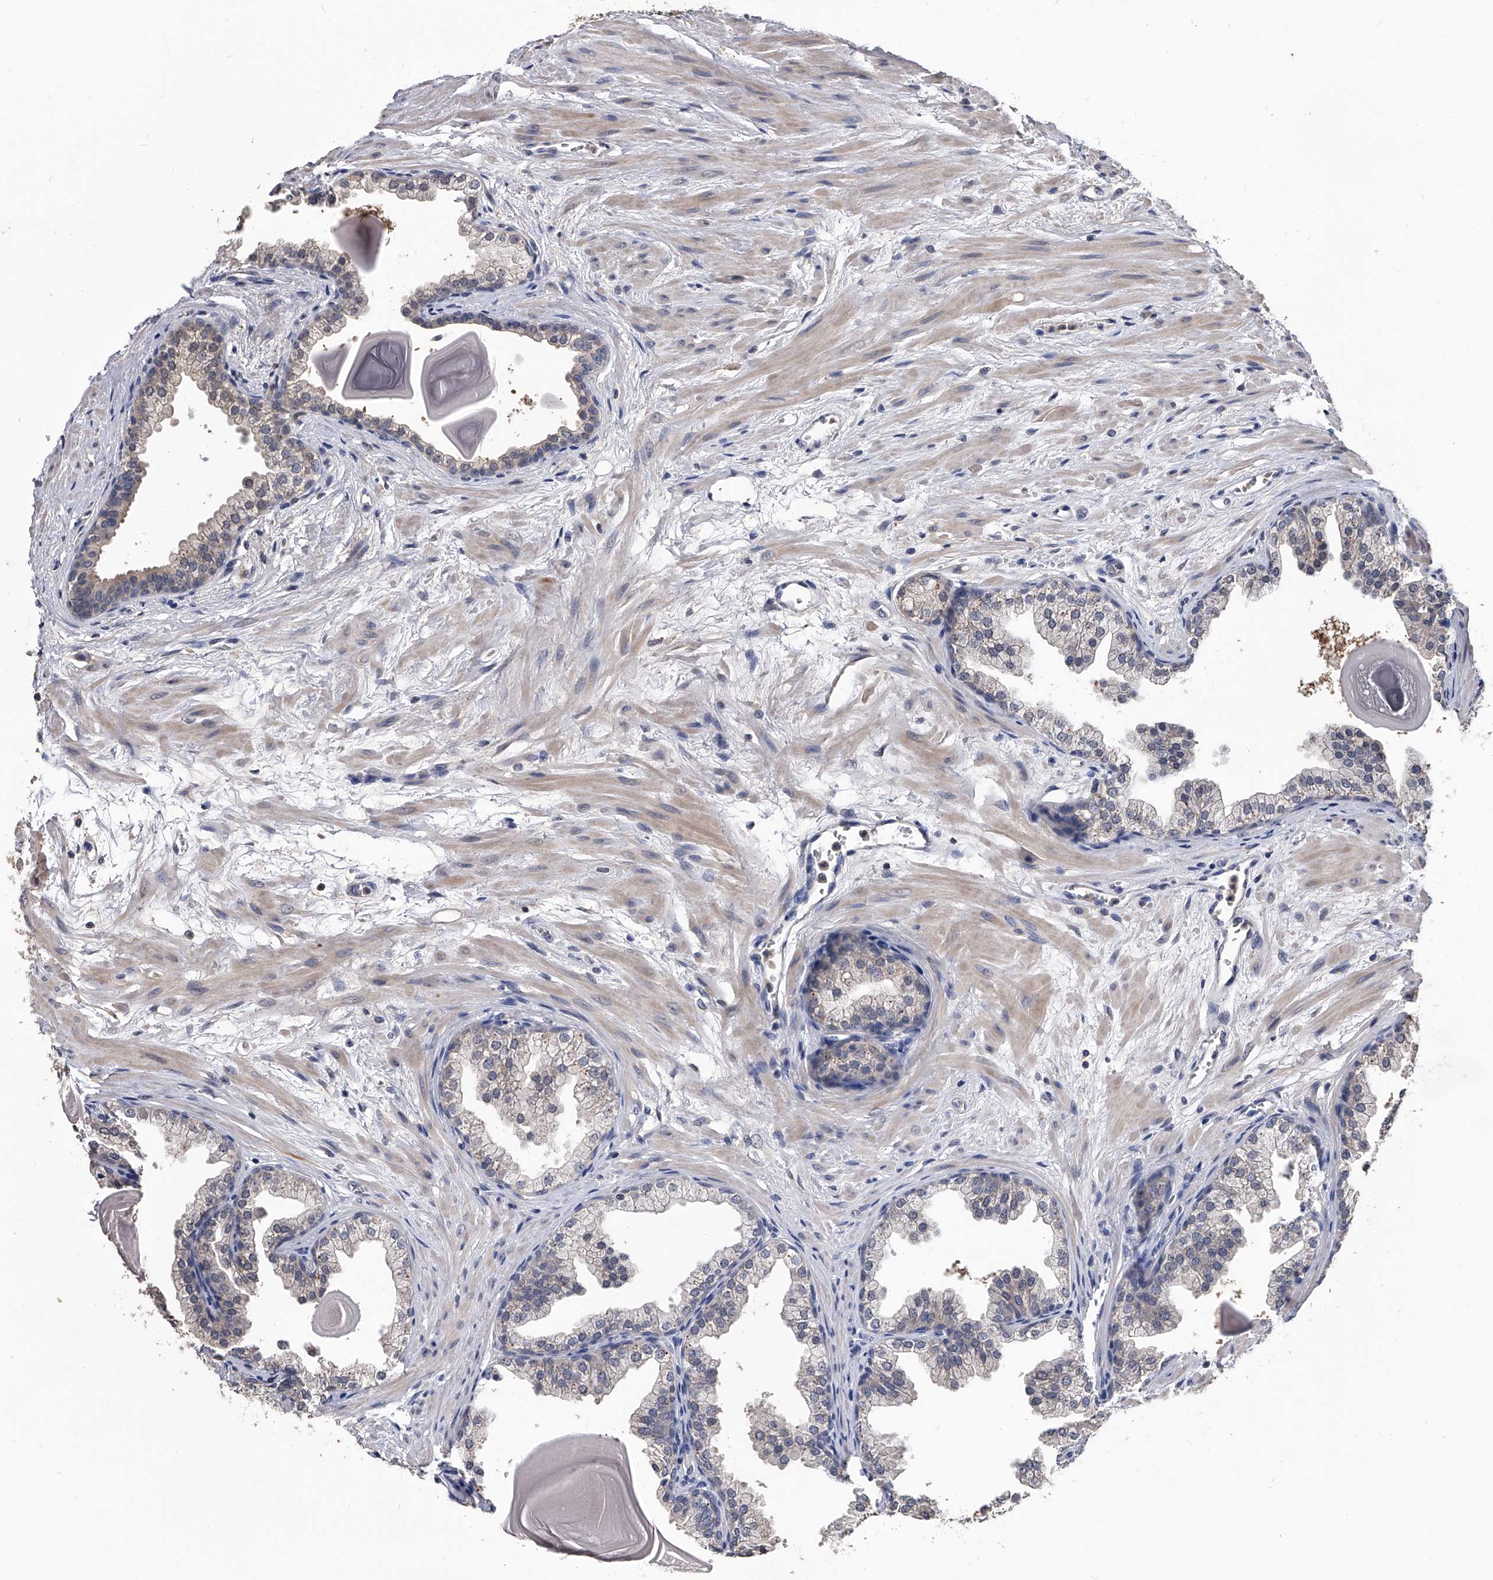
{"staining": {"intensity": "weak", "quantity": "<25%", "location": "cytoplasmic/membranous"}, "tissue": "prostate", "cell_type": "Glandular cells", "image_type": "normal", "snomed": [{"axis": "morphology", "description": "Normal tissue, NOS"}, {"axis": "topography", "description": "Prostate"}], "caption": "Micrograph shows no protein positivity in glandular cells of unremarkable prostate.", "gene": "EFCAB7", "patient": {"sex": "male", "age": 48}}